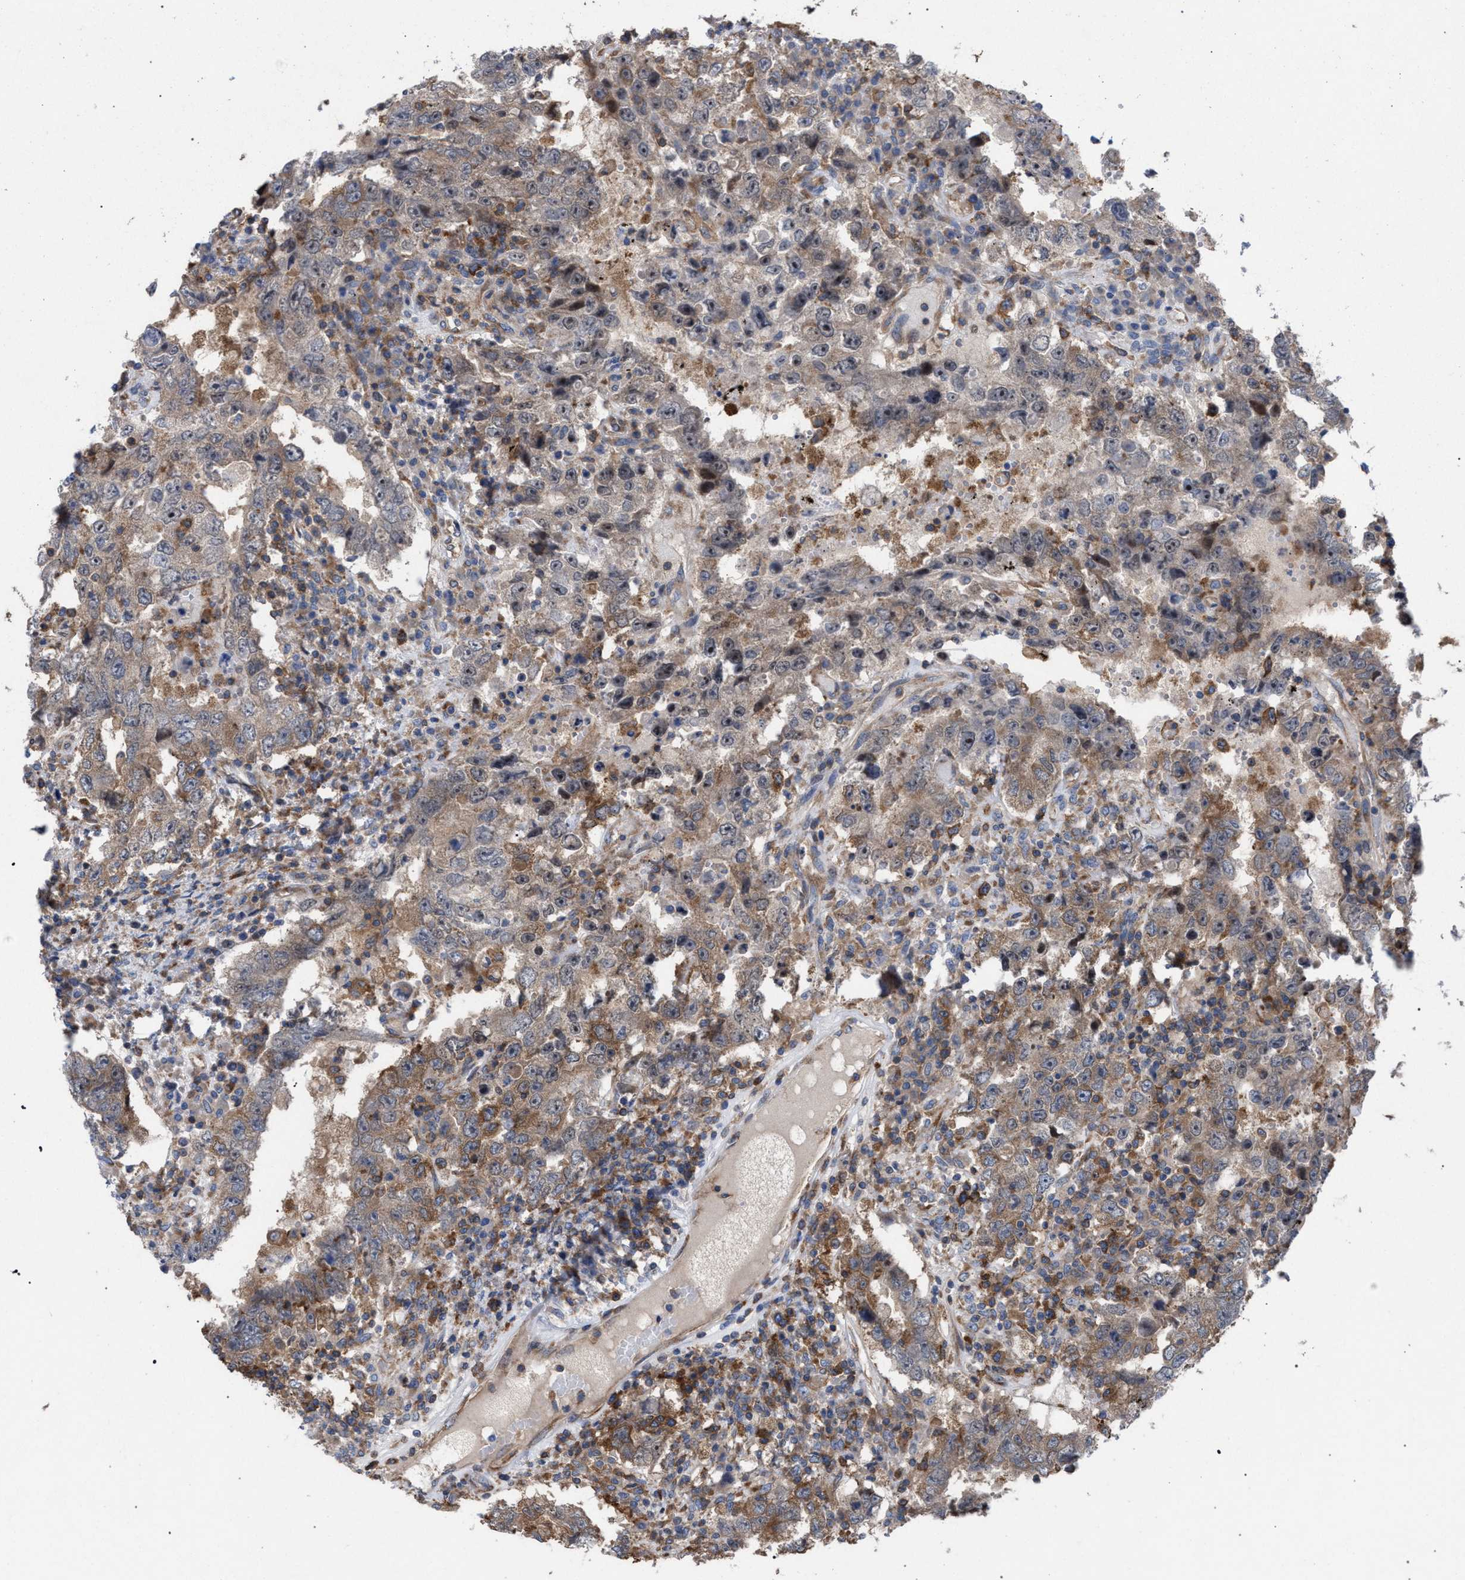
{"staining": {"intensity": "moderate", "quantity": ">75%", "location": "cytoplasmic/membranous"}, "tissue": "testis cancer", "cell_type": "Tumor cells", "image_type": "cancer", "snomed": [{"axis": "morphology", "description": "Carcinoma, Embryonal, NOS"}, {"axis": "topography", "description": "Testis"}], "caption": "Testis cancer (embryonal carcinoma) was stained to show a protein in brown. There is medium levels of moderate cytoplasmic/membranous positivity in approximately >75% of tumor cells.", "gene": "CDR2L", "patient": {"sex": "male", "age": 26}}